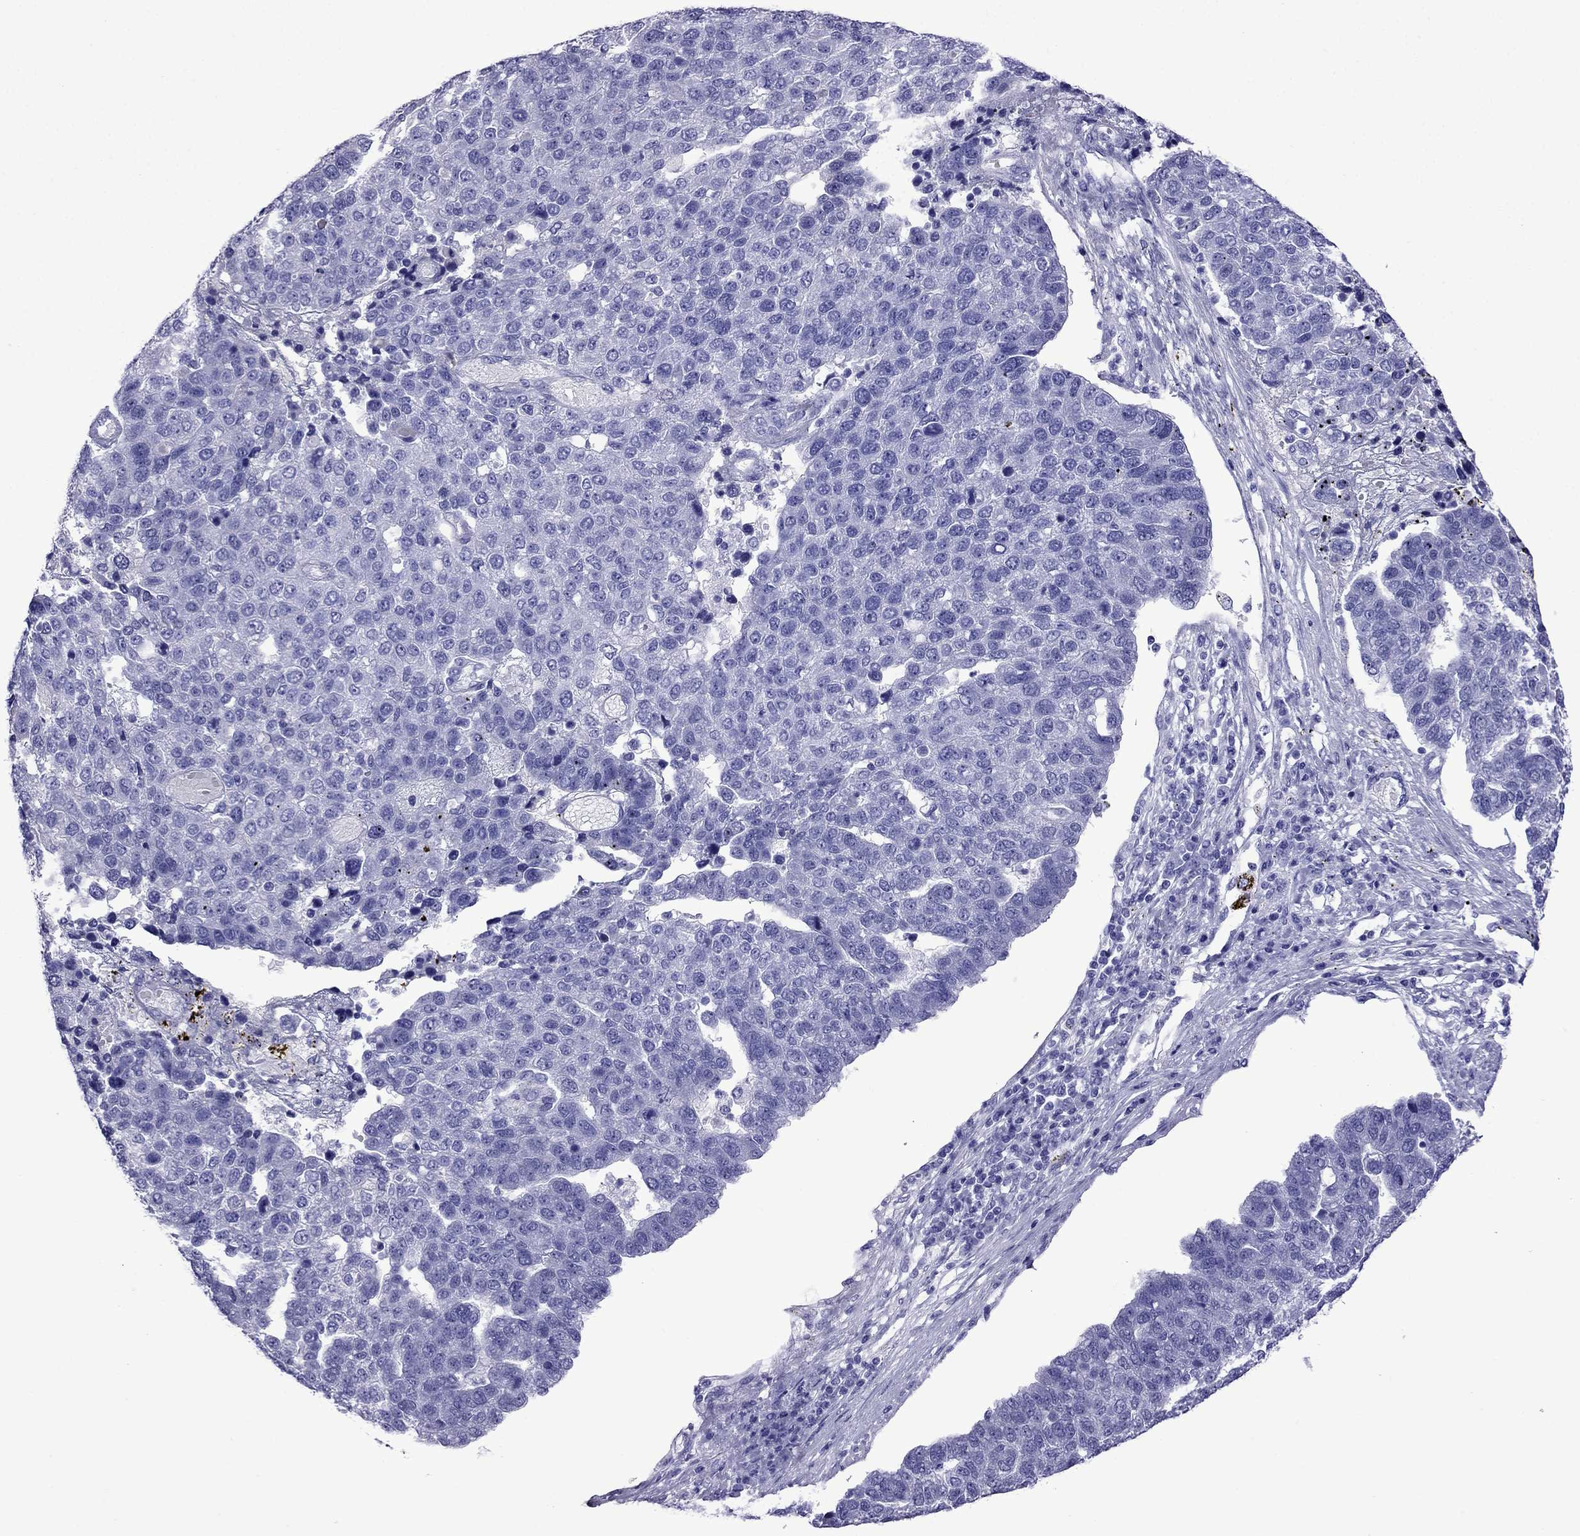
{"staining": {"intensity": "negative", "quantity": "none", "location": "none"}, "tissue": "pancreatic cancer", "cell_type": "Tumor cells", "image_type": "cancer", "snomed": [{"axis": "morphology", "description": "Adenocarcinoma, NOS"}, {"axis": "topography", "description": "Pancreas"}], "caption": "There is no significant expression in tumor cells of pancreatic adenocarcinoma.", "gene": "CRYBA1", "patient": {"sex": "female", "age": 61}}